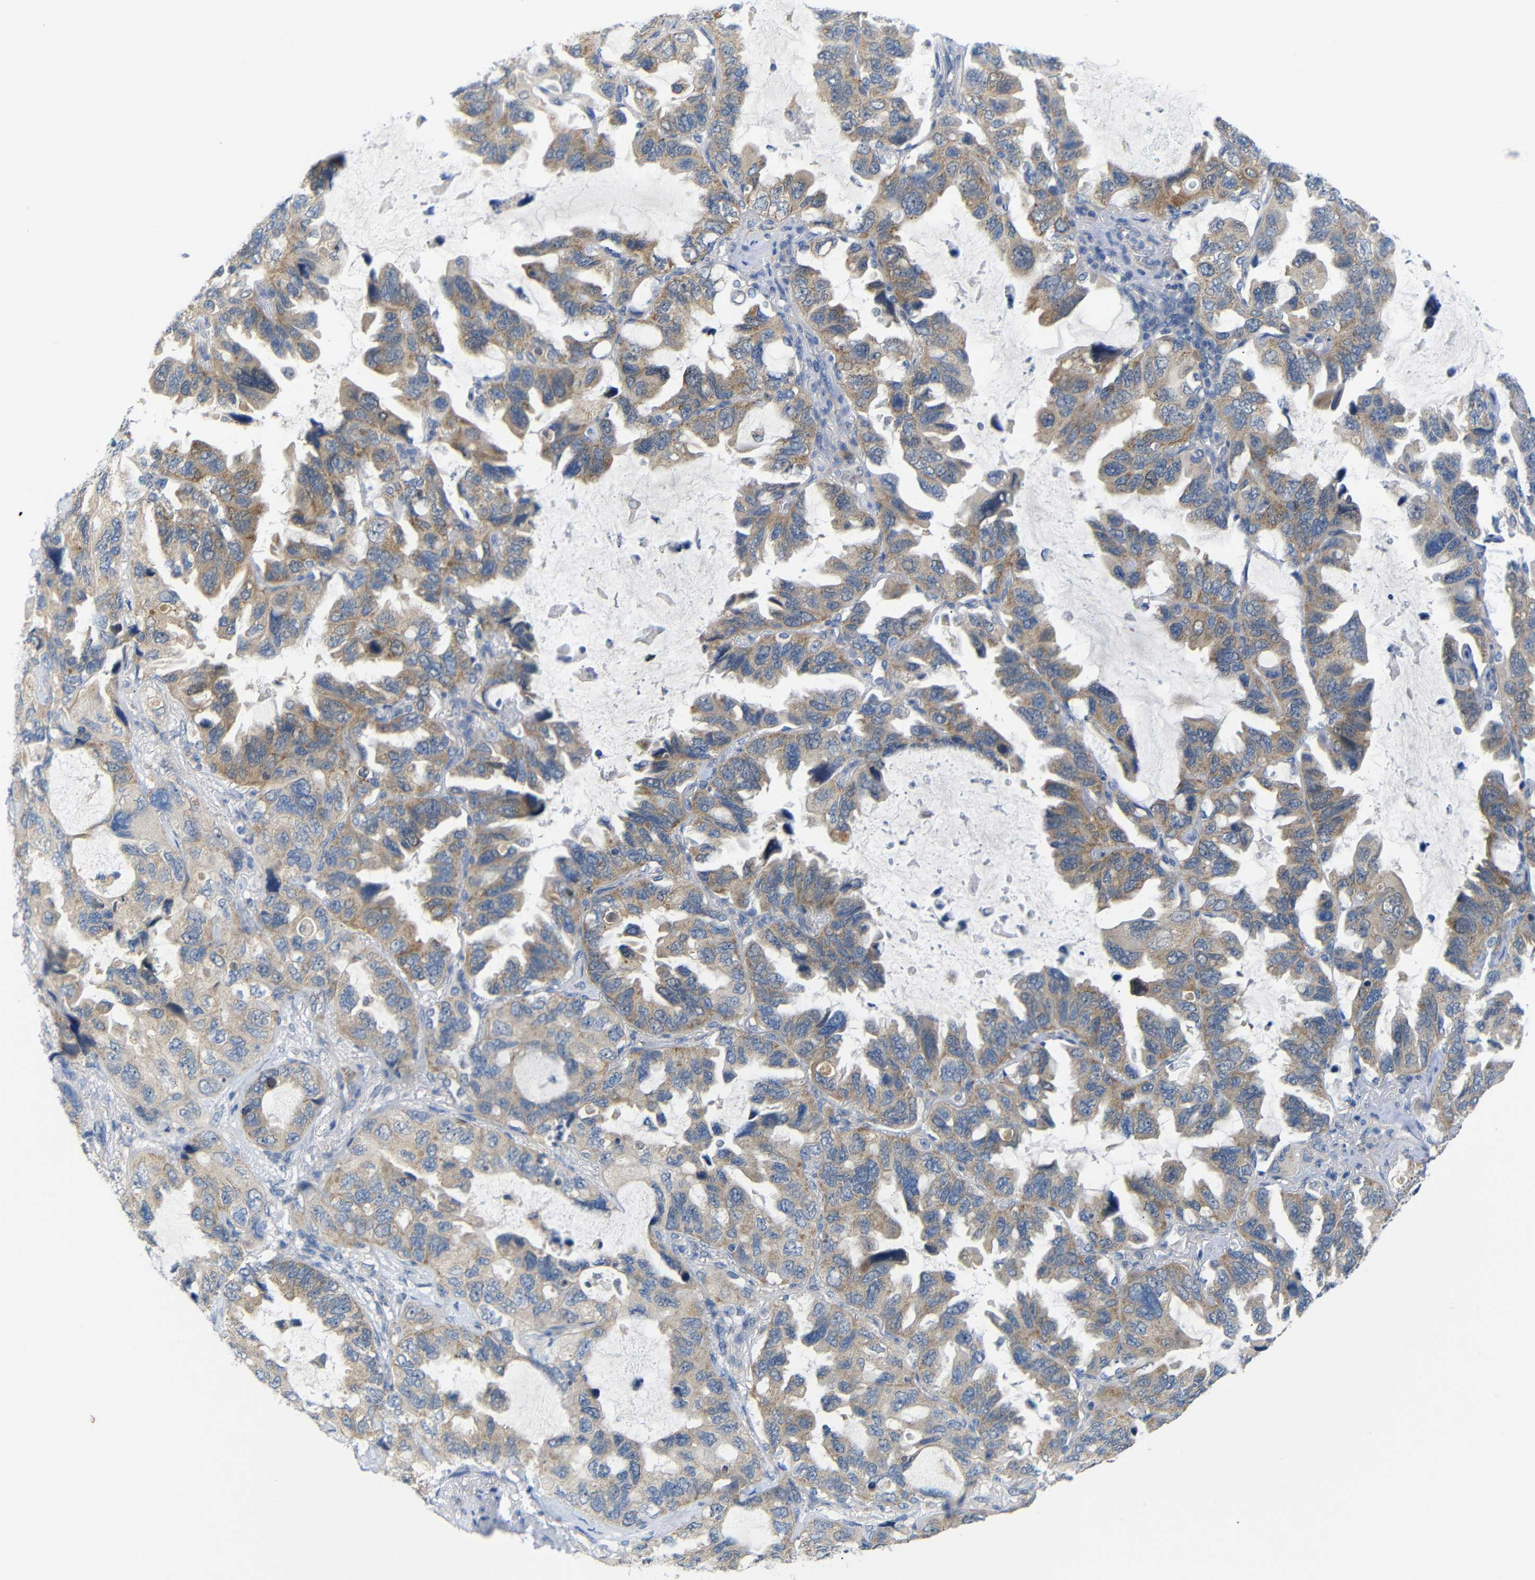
{"staining": {"intensity": "moderate", "quantity": ">75%", "location": "cytoplasmic/membranous"}, "tissue": "lung cancer", "cell_type": "Tumor cells", "image_type": "cancer", "snomed": [{"axis": "morphology", "description": "Squamous cell carcinoma, NOS"}, {"axis": "topography", "description": "Lung"}], "caption": "Tumor cells show moderate cytoplasmic/membranous staining in approximately >75% of cells in lung squamous cell carcinoma.", "gene": "TBC1D32", "patient": {"sex": "female", "age": 73}}